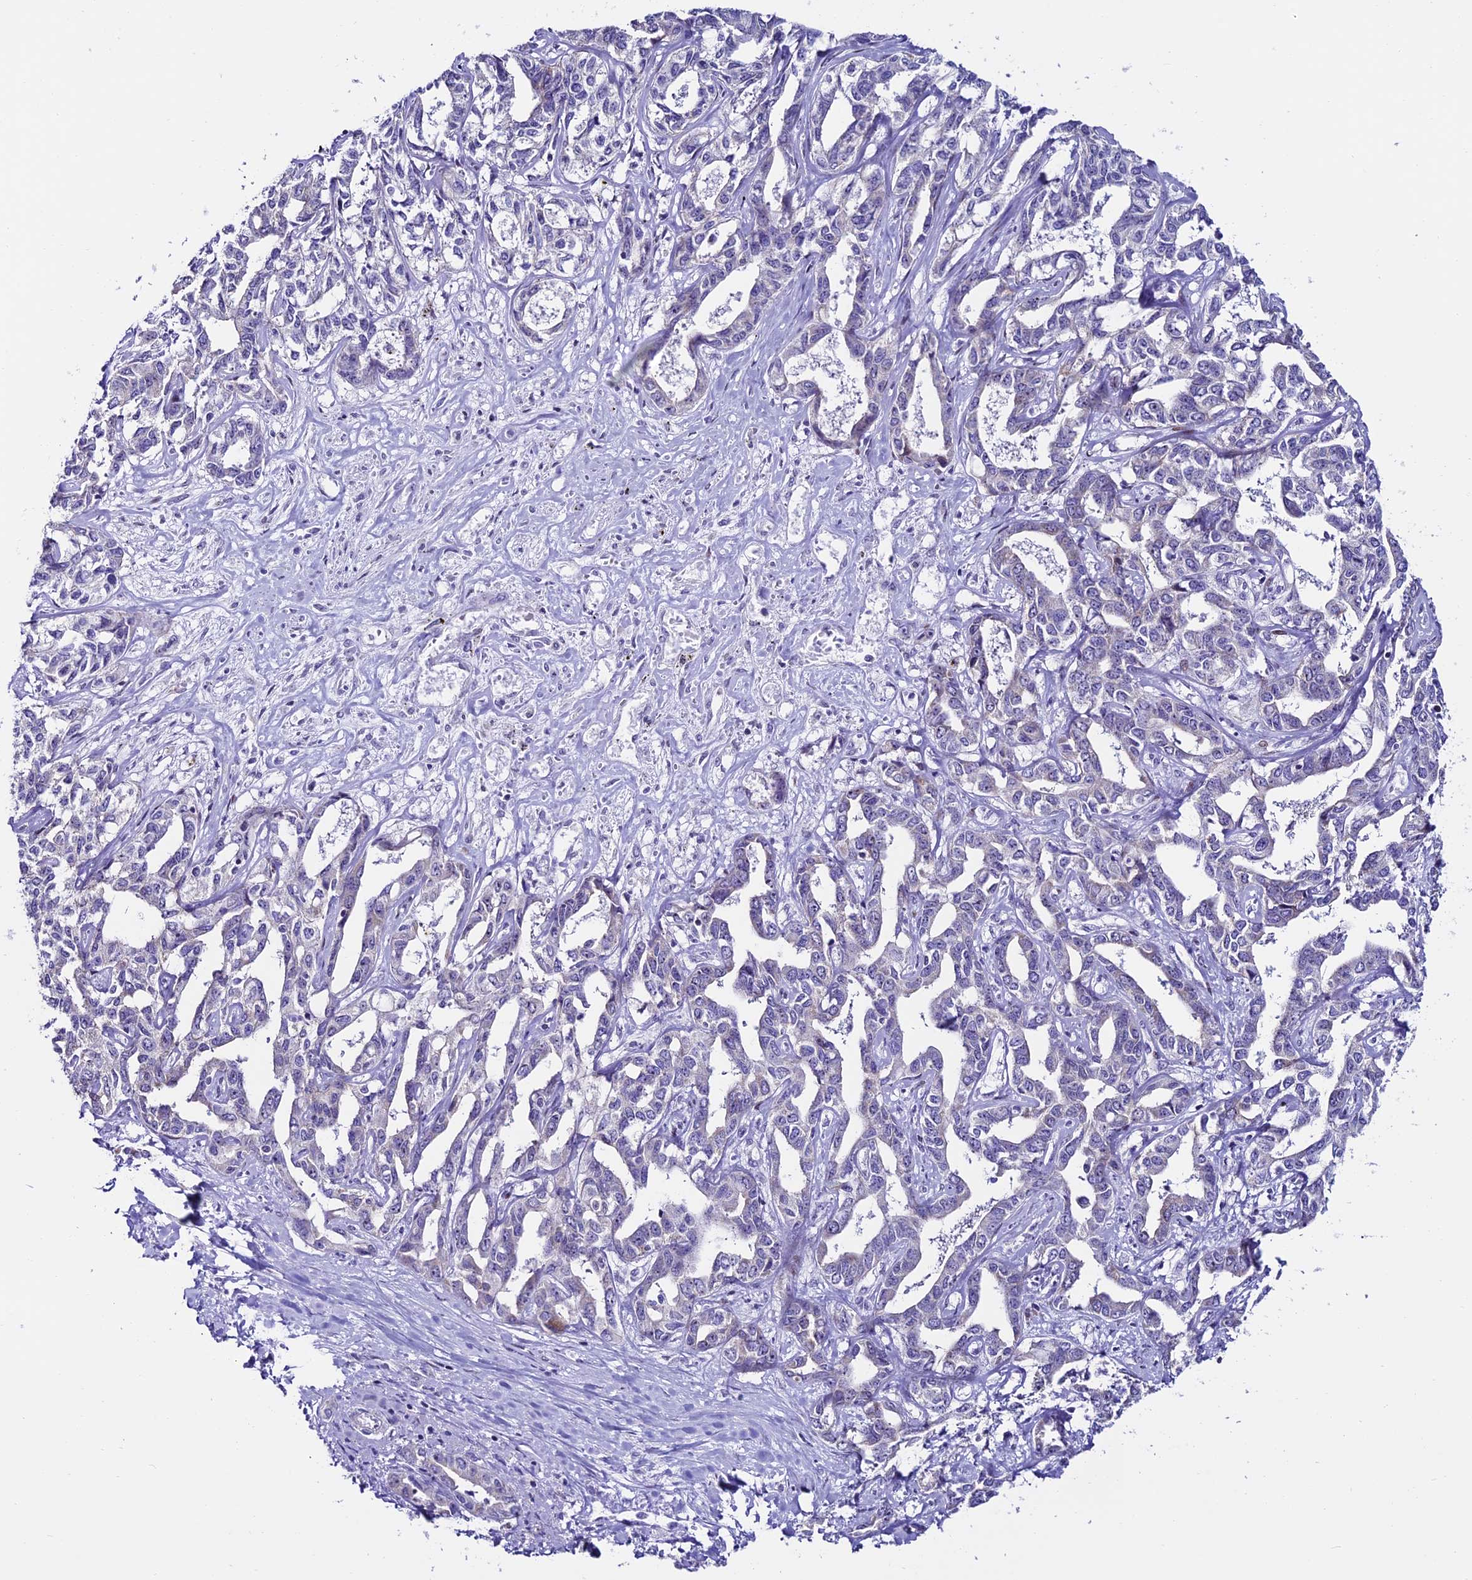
{"staining": {"intensity": "weak", "quantity": "<25%", "location": "cytoplasmic/membranous"}, "tissue": "liver cancer", "cell_type": "Tumor cells", "image_type": "cancer", "snomed": [{"axis": "morphology", "description": "Cholangiocarcinoma"}, {"axis": "topography", "description": "Liver"}], "caption": "This micrograph is of liver cholangiocarcinoma stained with immunohistochemistry to label a protein in brown with the nuclei are counter-stained blue. There is no positivity in tumor cells.", "gene": "SLC10A1", "patient": {"sex": "male", "age": 59}}